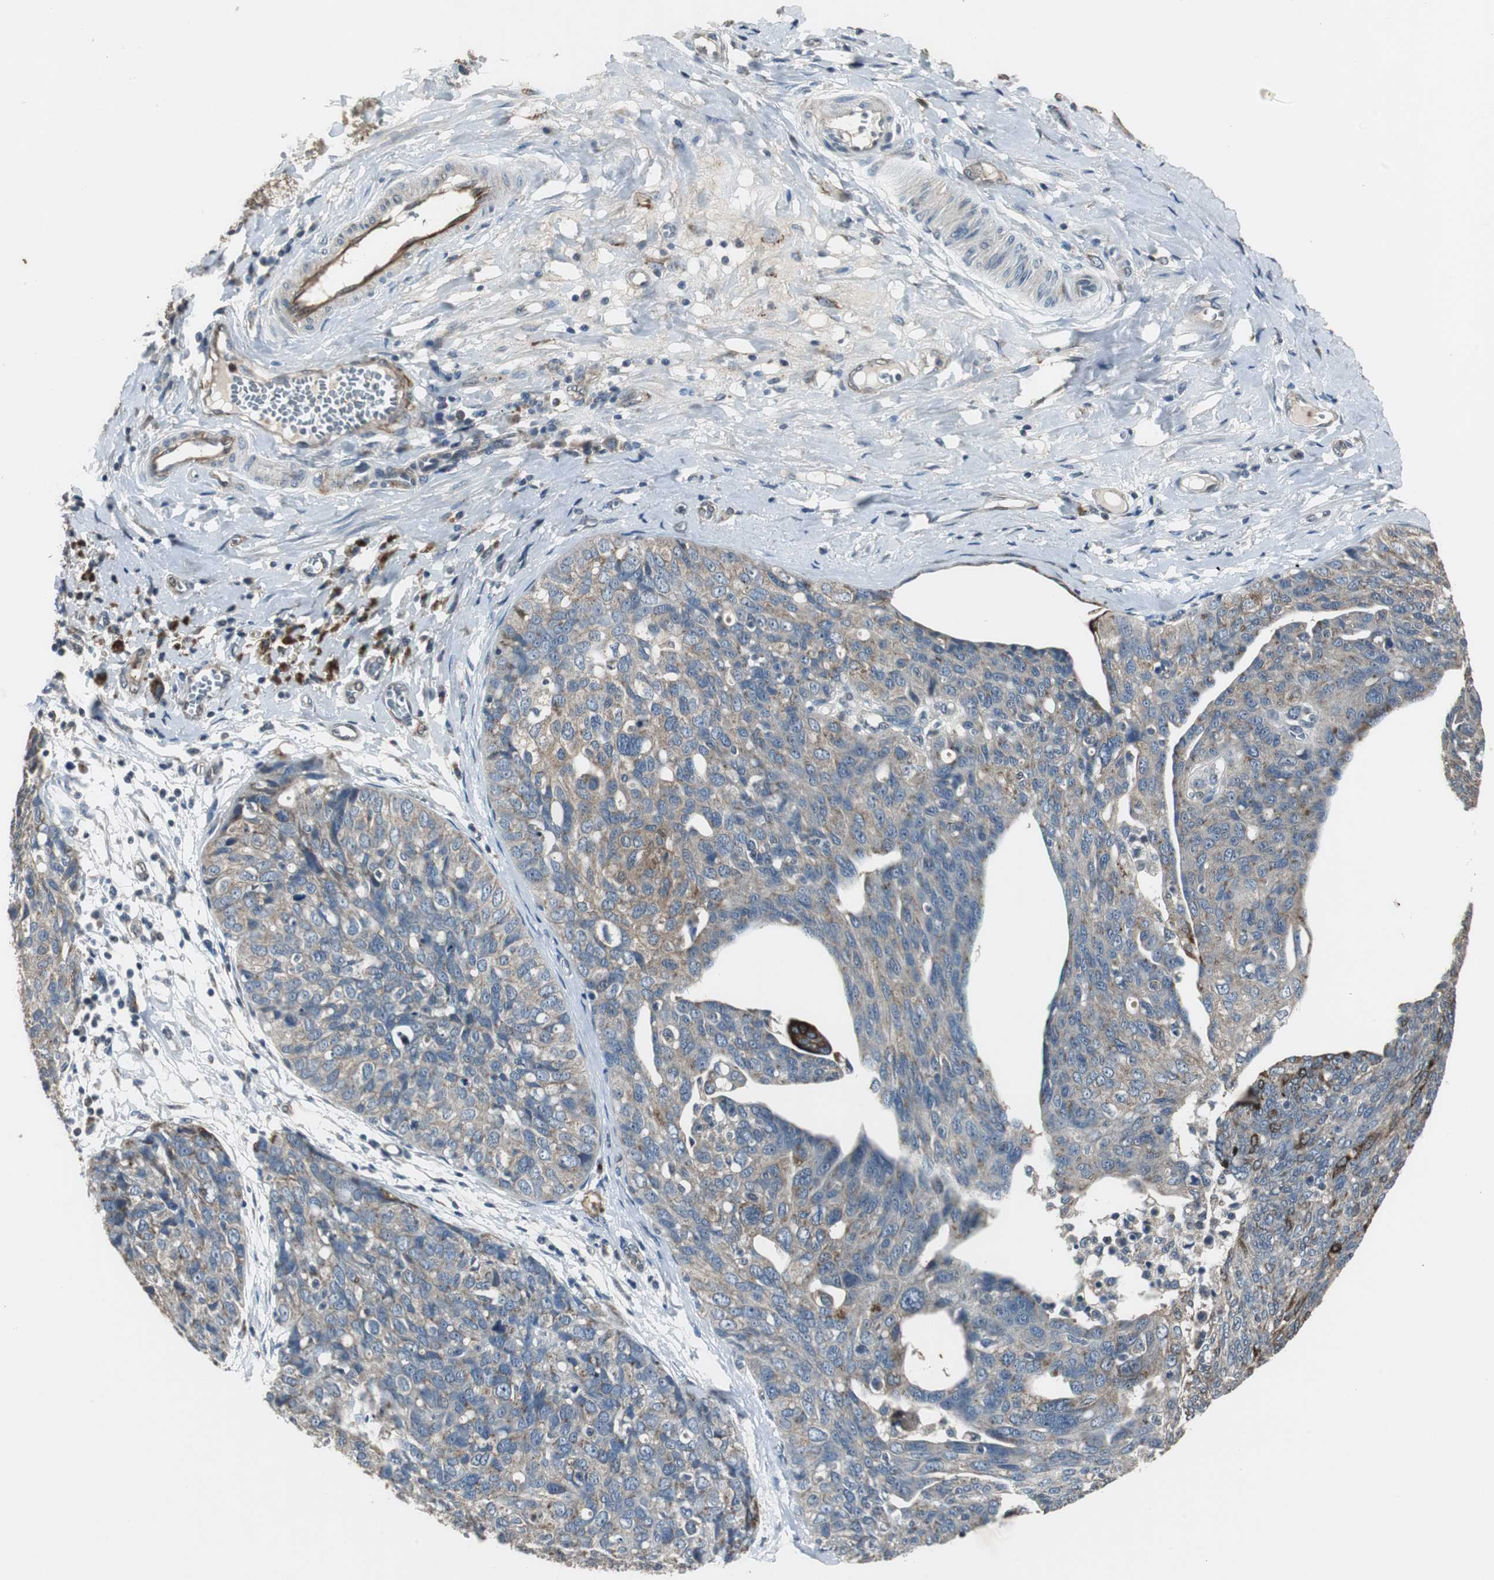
{"staining": {"intensity": "weak", "quantity": ">75%", "location": "cytoplasmic/membranous"}, "tissue": "ovarian cancer", "cell_type": "Tumor cells", "image_type": "cancer", "snomed": [{"axis": "morphology", "description": "Carcinoma, endometroid"}, {"axis": "topography", "description": "Ovary"}], "caption": "Human ovarian cancer stained with a protein marker reveals weak staining in tumor cells.", "gene": "JTB", "patient": {"sex": "female", "age": 60}}